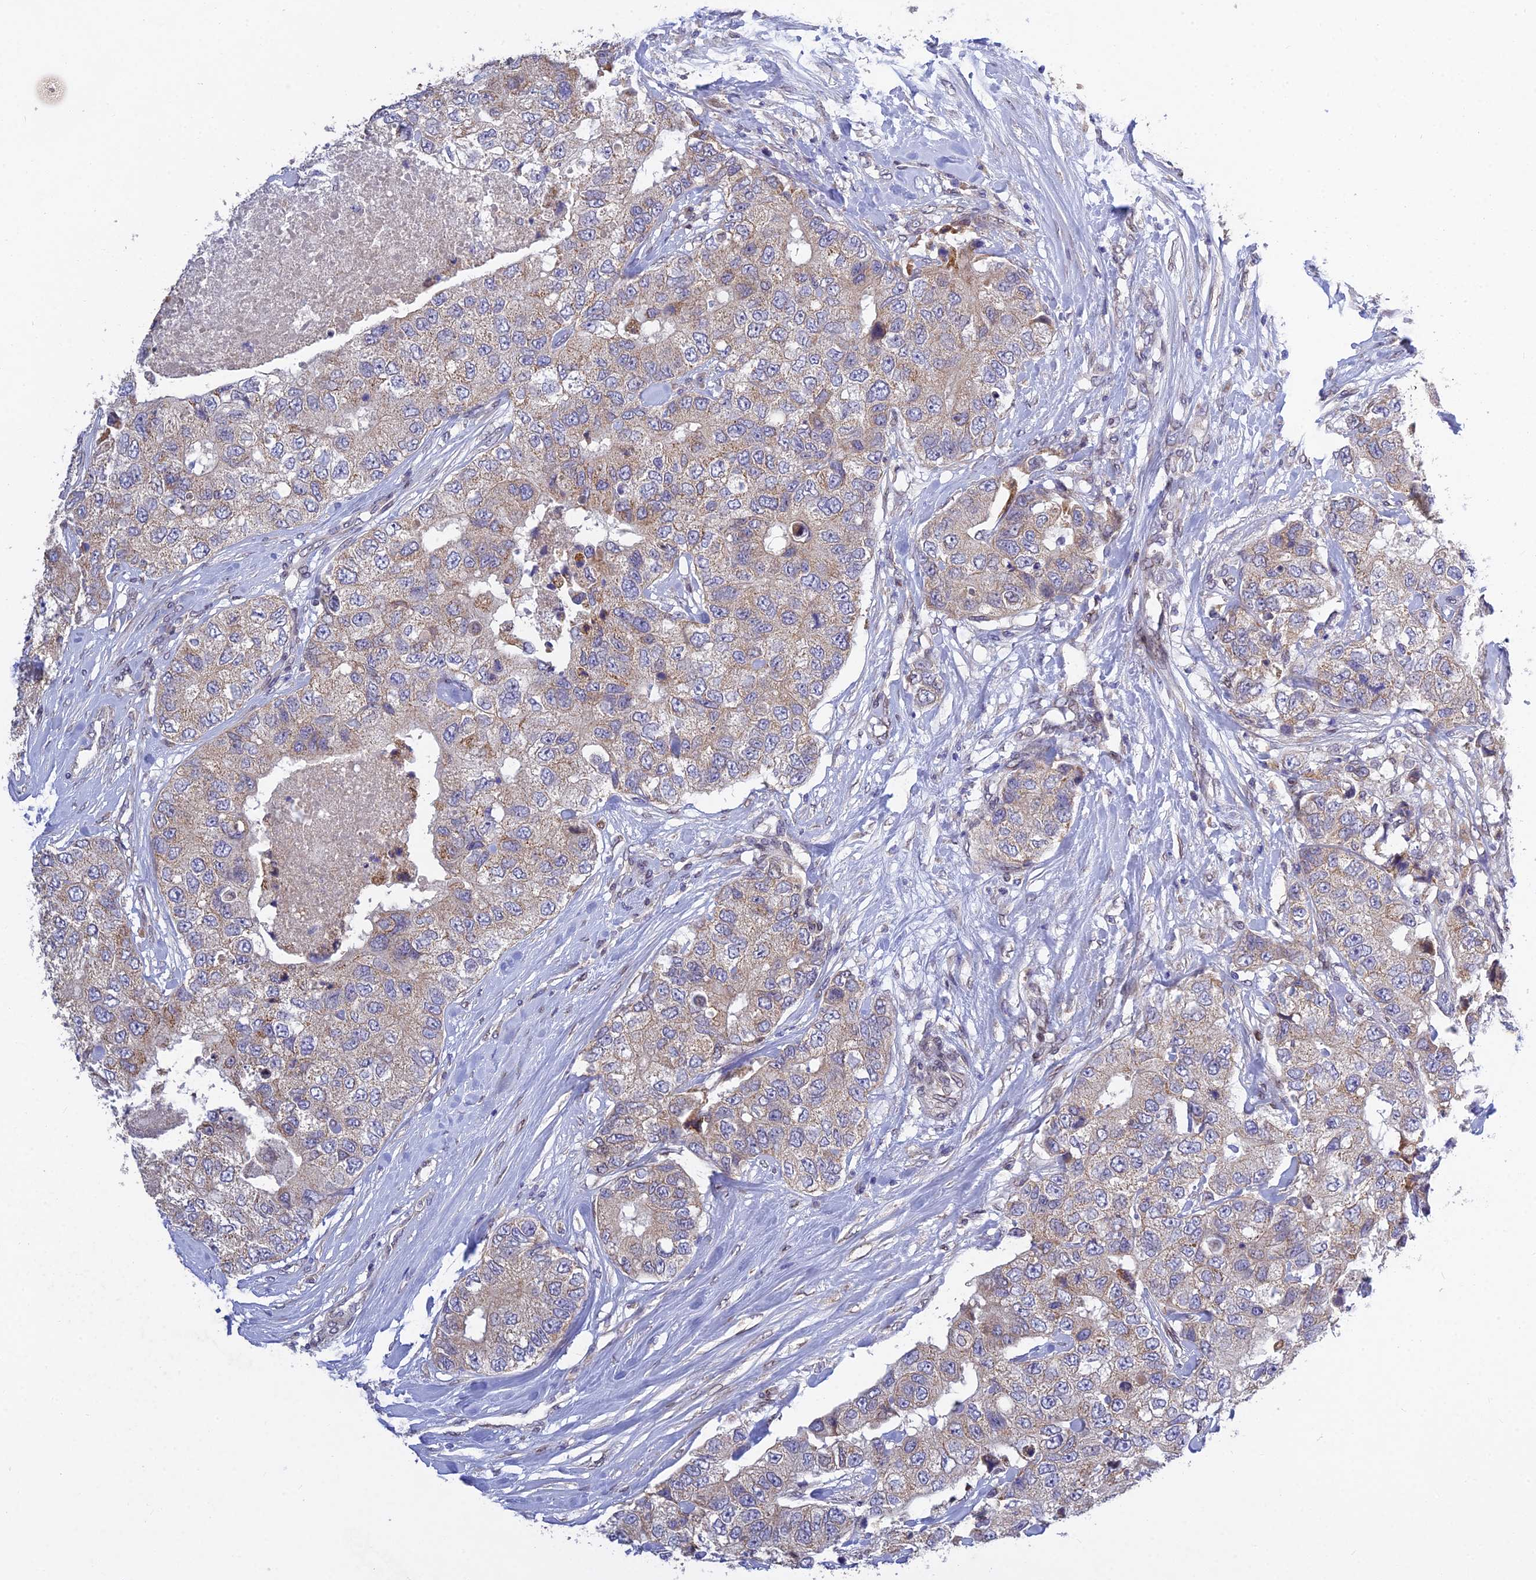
{"staining": {"intensity": "weak", "quantity": "25%-75%", "location": "cytoplasmic/membranous"}, "tissue": "breast cancer", "cell_type": "Tumor cells", "image_type": "cancer", "snomed": [{"axis": "morphology", "description": "Duct carcinoma"}, {"axis": "topography", "description": "Breast"}], "caption": "Weak cytoplasmic/membranous staining is seen in about 25%-75% of tumor cells in infiltrating ductal carcinoma (breast).", "gene": "MGAT2", "patient": {"sex": "female", "age": 62}}